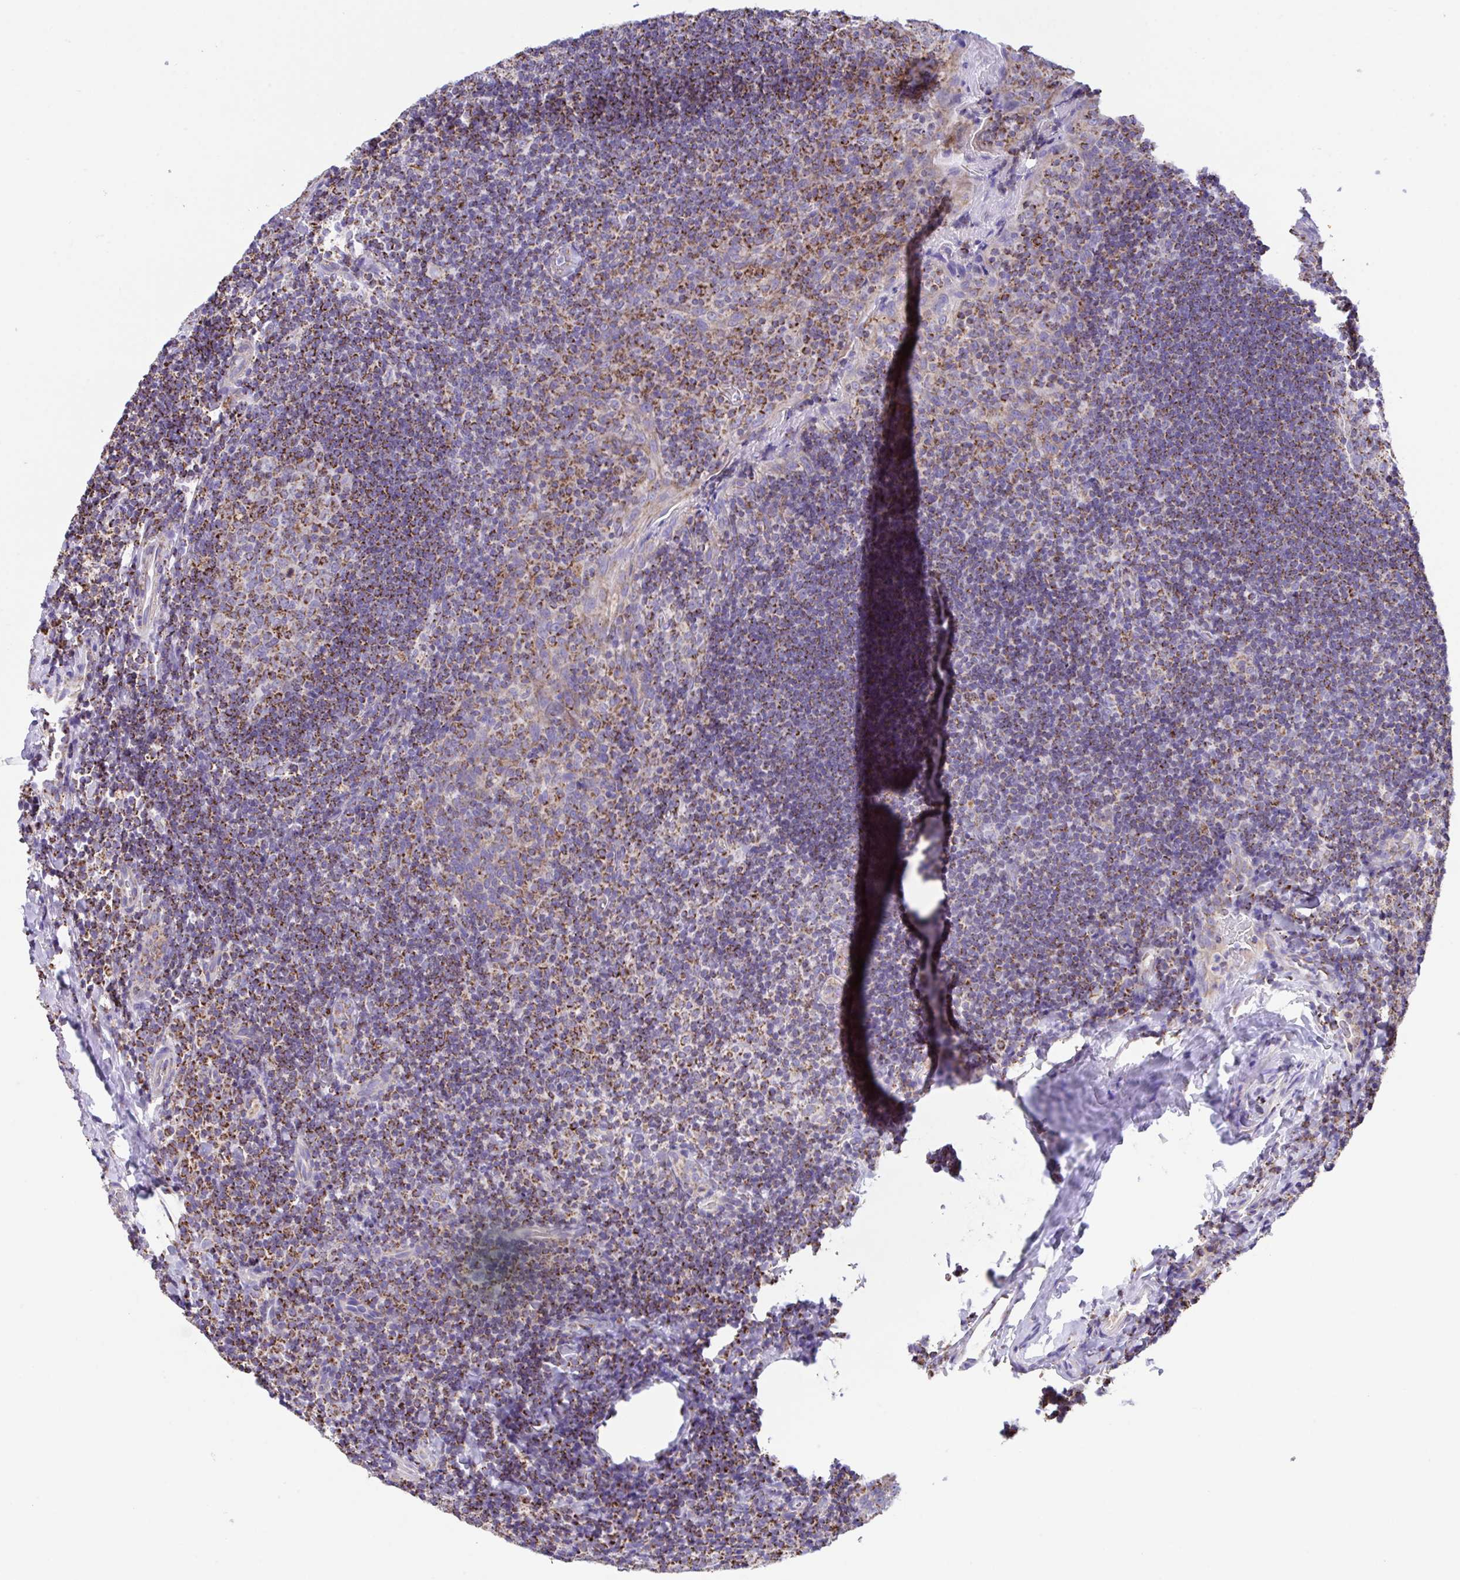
{"staining": {"intensity": "moderate", "quantity": "25%-75%", "location": "cytoplasmic/membranous"}, "tissue": "tonsil", "cell_type": "Germinal center cells", "image_type": "normal", "snomed": [{"axis": "morphology", "description": "Normal tissue, NOS"}, {"axis": "topography", "description": "Tonsil"}], "caption": "Protein staining by immunohistochemistry (IHC) reveals moderate cytoplasmic/membranous expression in about 25%-75% of germinal center cells in benign tonsil. The staining was performed using DAB, with brown indicating positive protein expression. Nuclei are stained blue with hematoxylin.", "gene": "PCMTD2", "patient": {"sex": "male", "age": 17}}